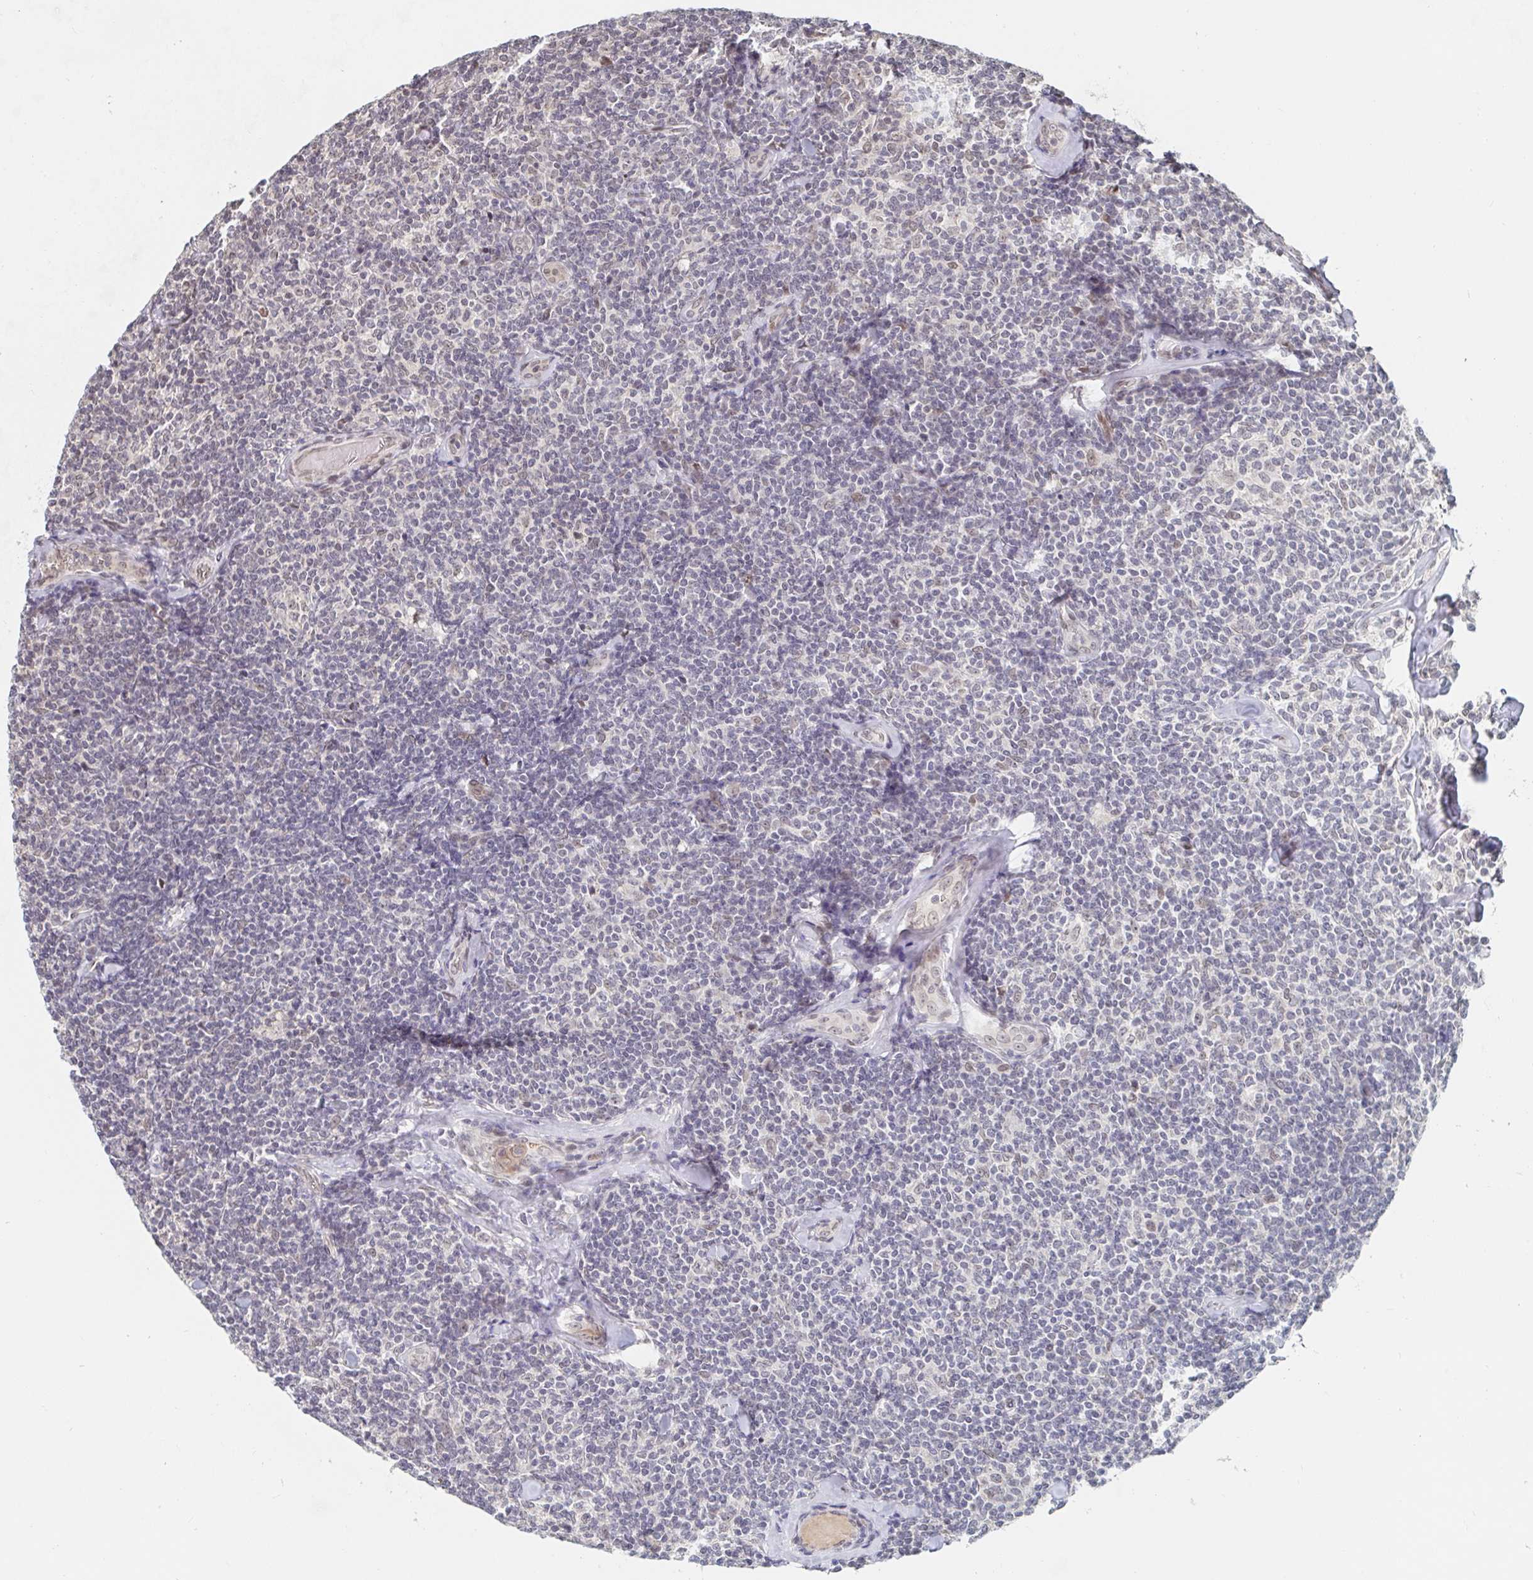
{"staining": {"intensity": "negative", "quantity": "none", "location": "none"}, "tissue": "lymphoma", "cell_type": "Tumor cells", "image_type": "cancer", "snomed": [{"axis": "morphology", "description": "Malignant lymphoma, non-Hodgkin's type, Low grade"}, {"axis": "topography", "description": "Lymph node"}], "caption": "This photomicrograph is of lymphoma stained with immunohistochemistry (IHC) to label a protein in brown with the nuclei are counter-stained blue. There is no positivity in tumor cells.", "gene": "CHD2", "patient": {"sex": "female", "age": 56}}